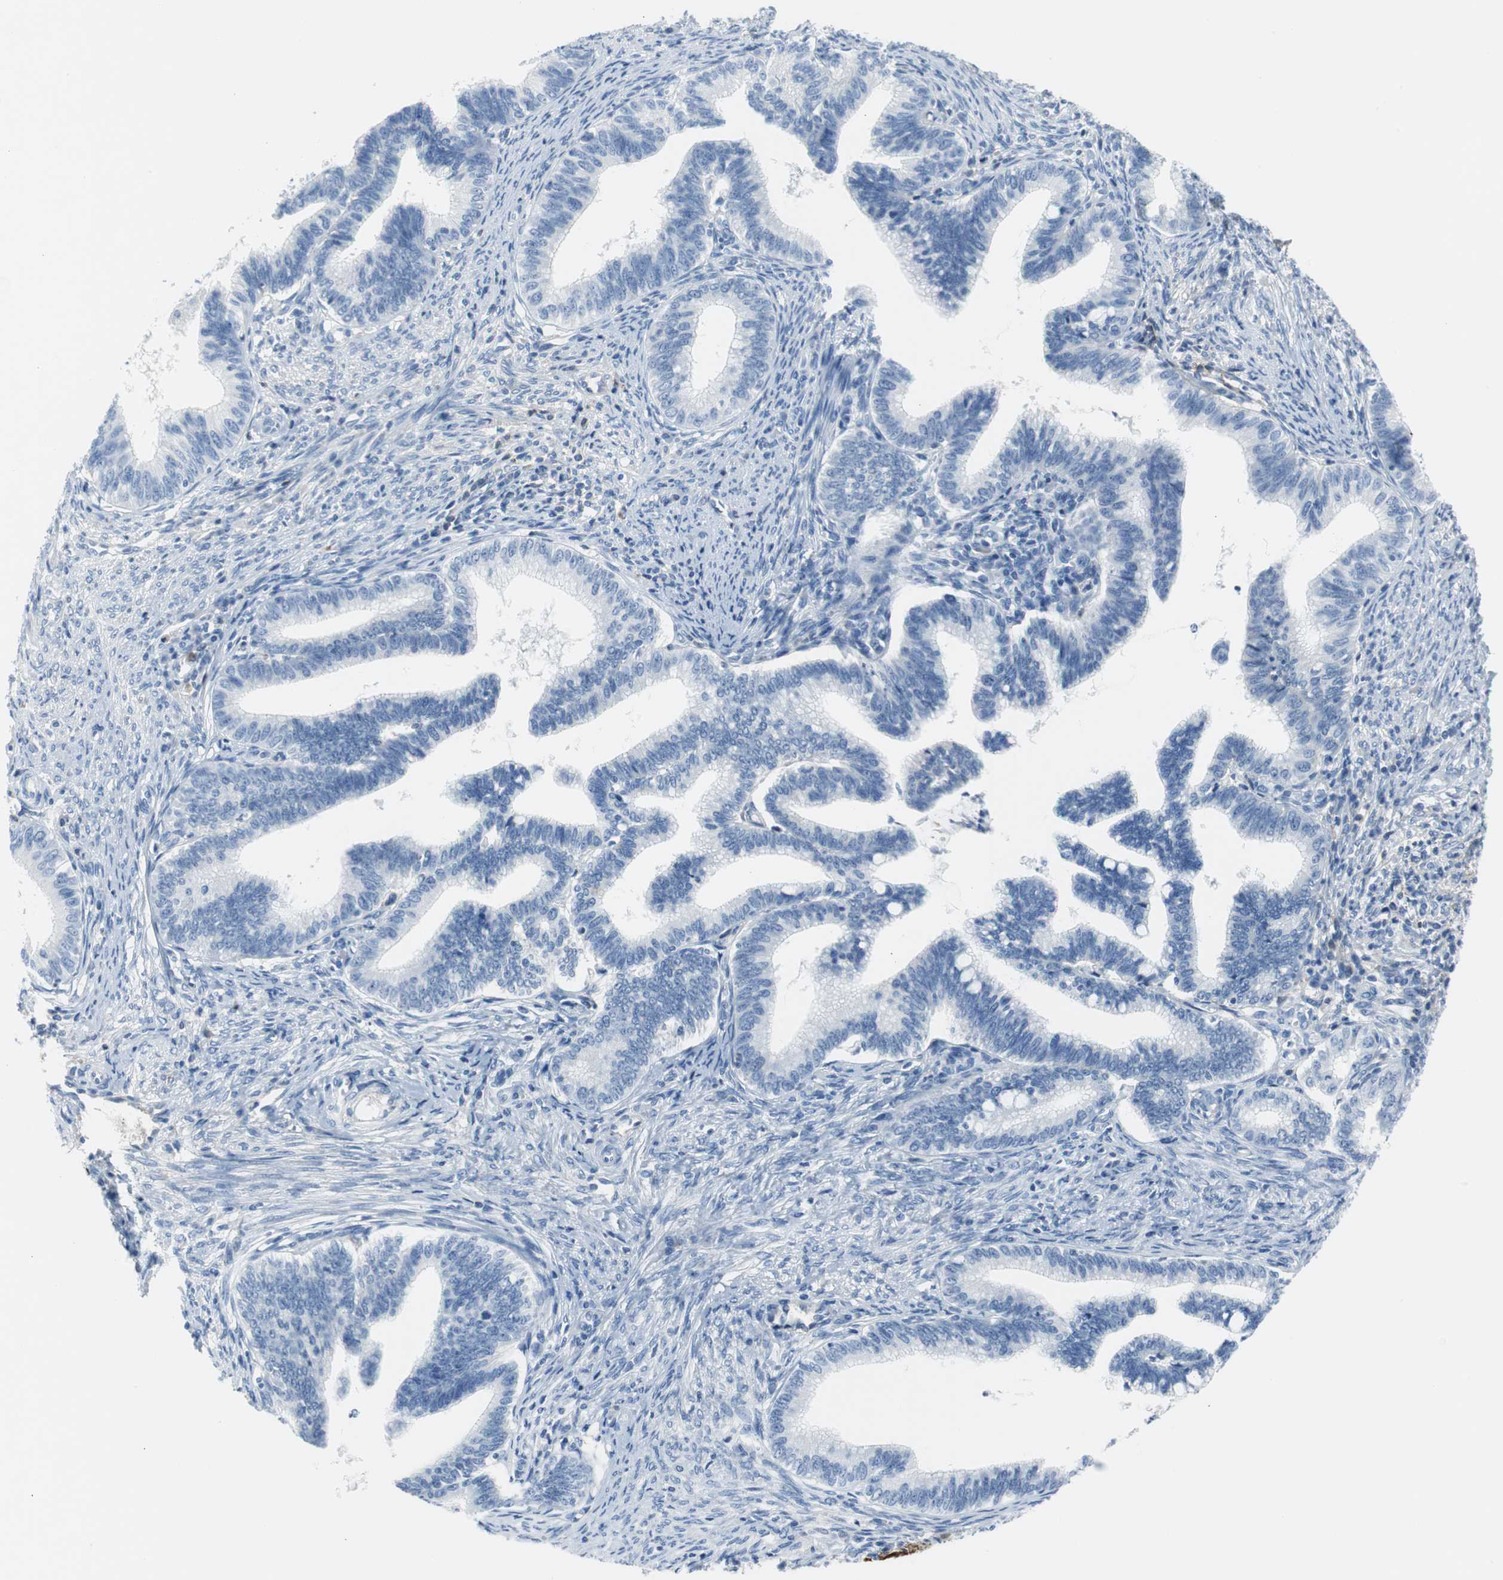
{"staining": {"intensity": "negative", "quantity": "none", "location": "none"}, "tissue": "cervical cancer", "cell_type": "Tumor cells", "image_type": "cancer", "snomed": [{"axis": "morphology", "description": "Adenocarcinoma, NOS"}, {"axis": "topography", "description": "Cervix"}], "caption": "Human cervical cancer (adenocarcinoma) stained for a protein using immunohistochemistry demonstrates no staining in tumor cells.", "gene": "APCS", "patient": {"sex": "female", "age": 36}}